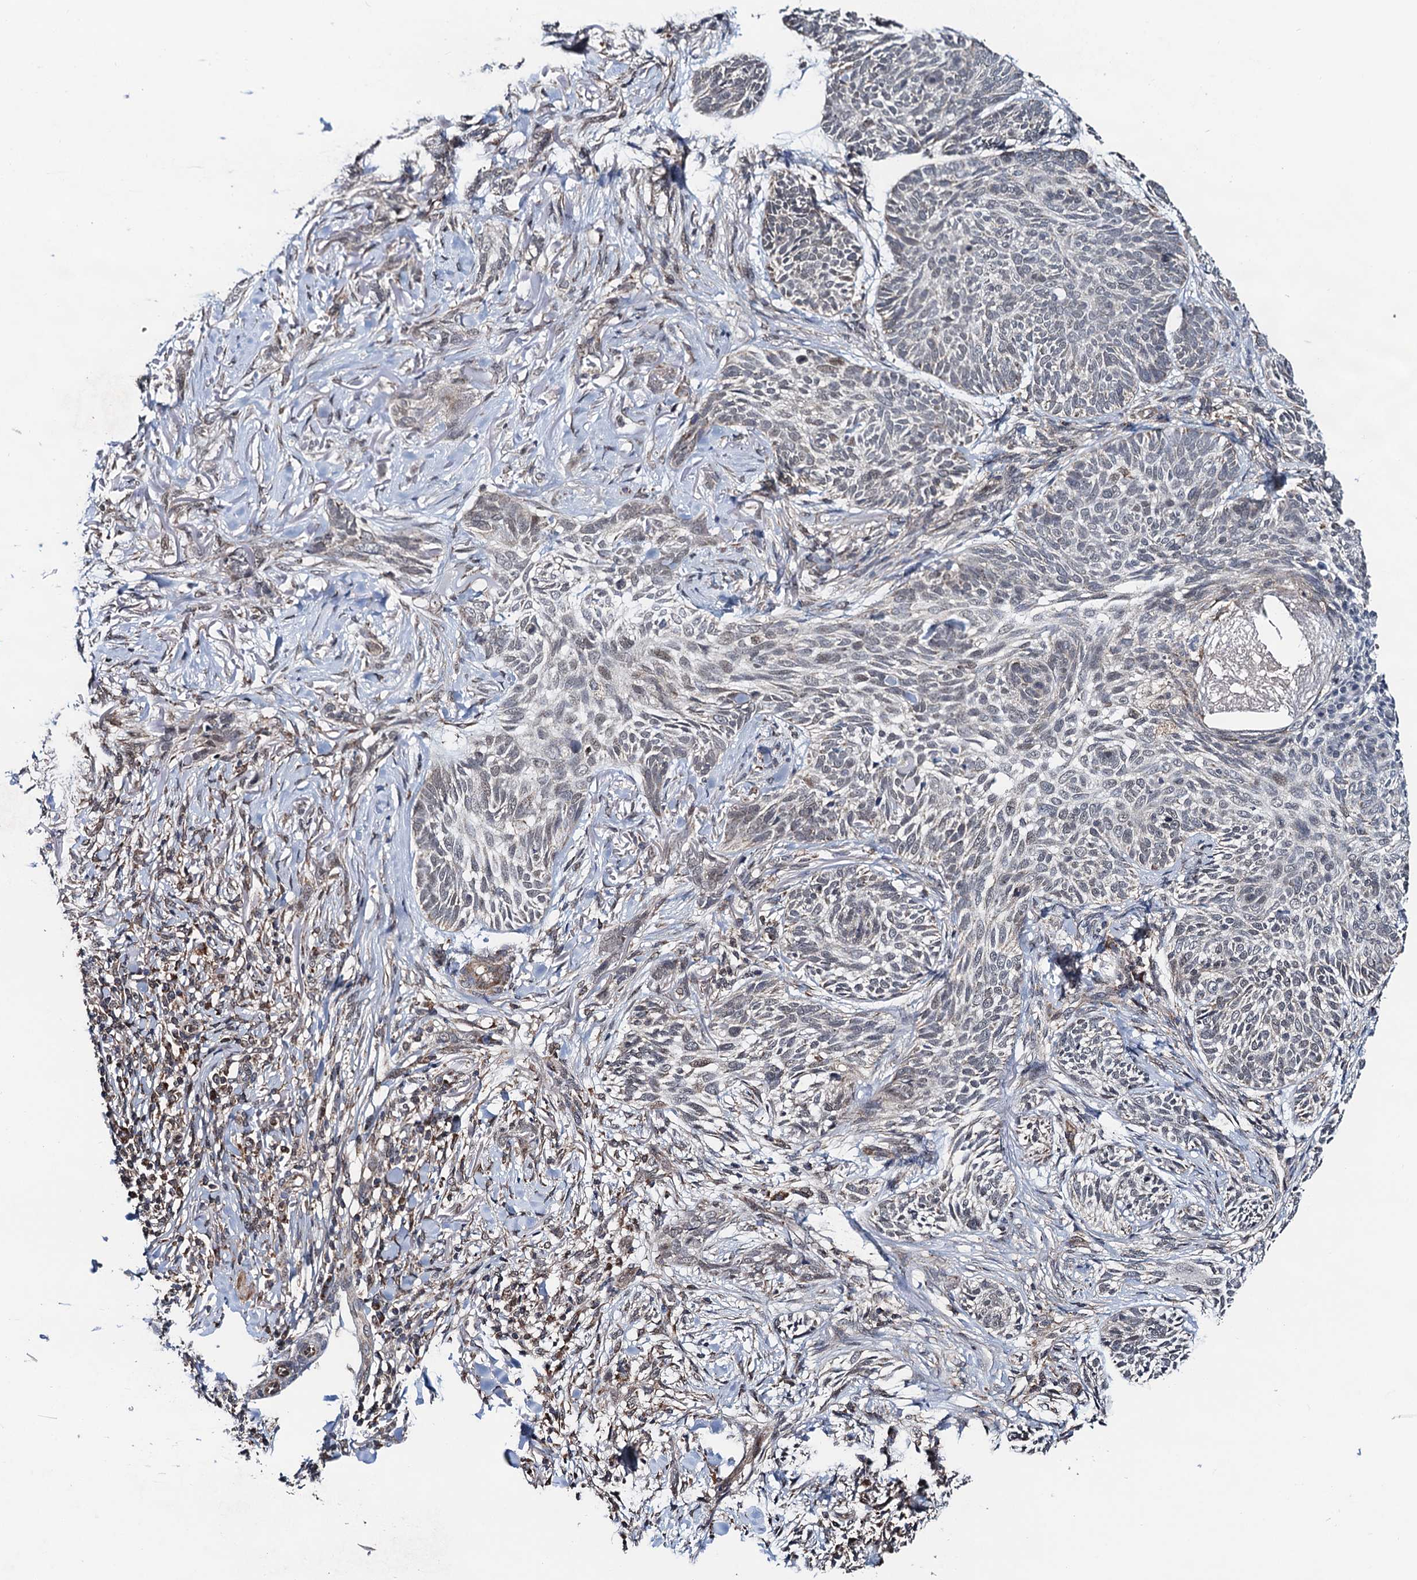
{"staining": {"intensity": "negative", "quantity": "none", "location": "none"}, "tissue": "skin cancer", "cell_type": "Tumor cells", "image_type": "cancer", "snomed": [{"axis": "morphology", "description": "Normal tissue, NOS"}, {"axis": "morphology", "description": "Basal cell carcinoma"}, {"axis": "topography", "description": "Skin"}], "caption": "Tumor cells show no significant staining in skin cancer (basal cell carcinoma).", "gene": "CMPK2", "patient": {"sex": "male", "age": 66}}